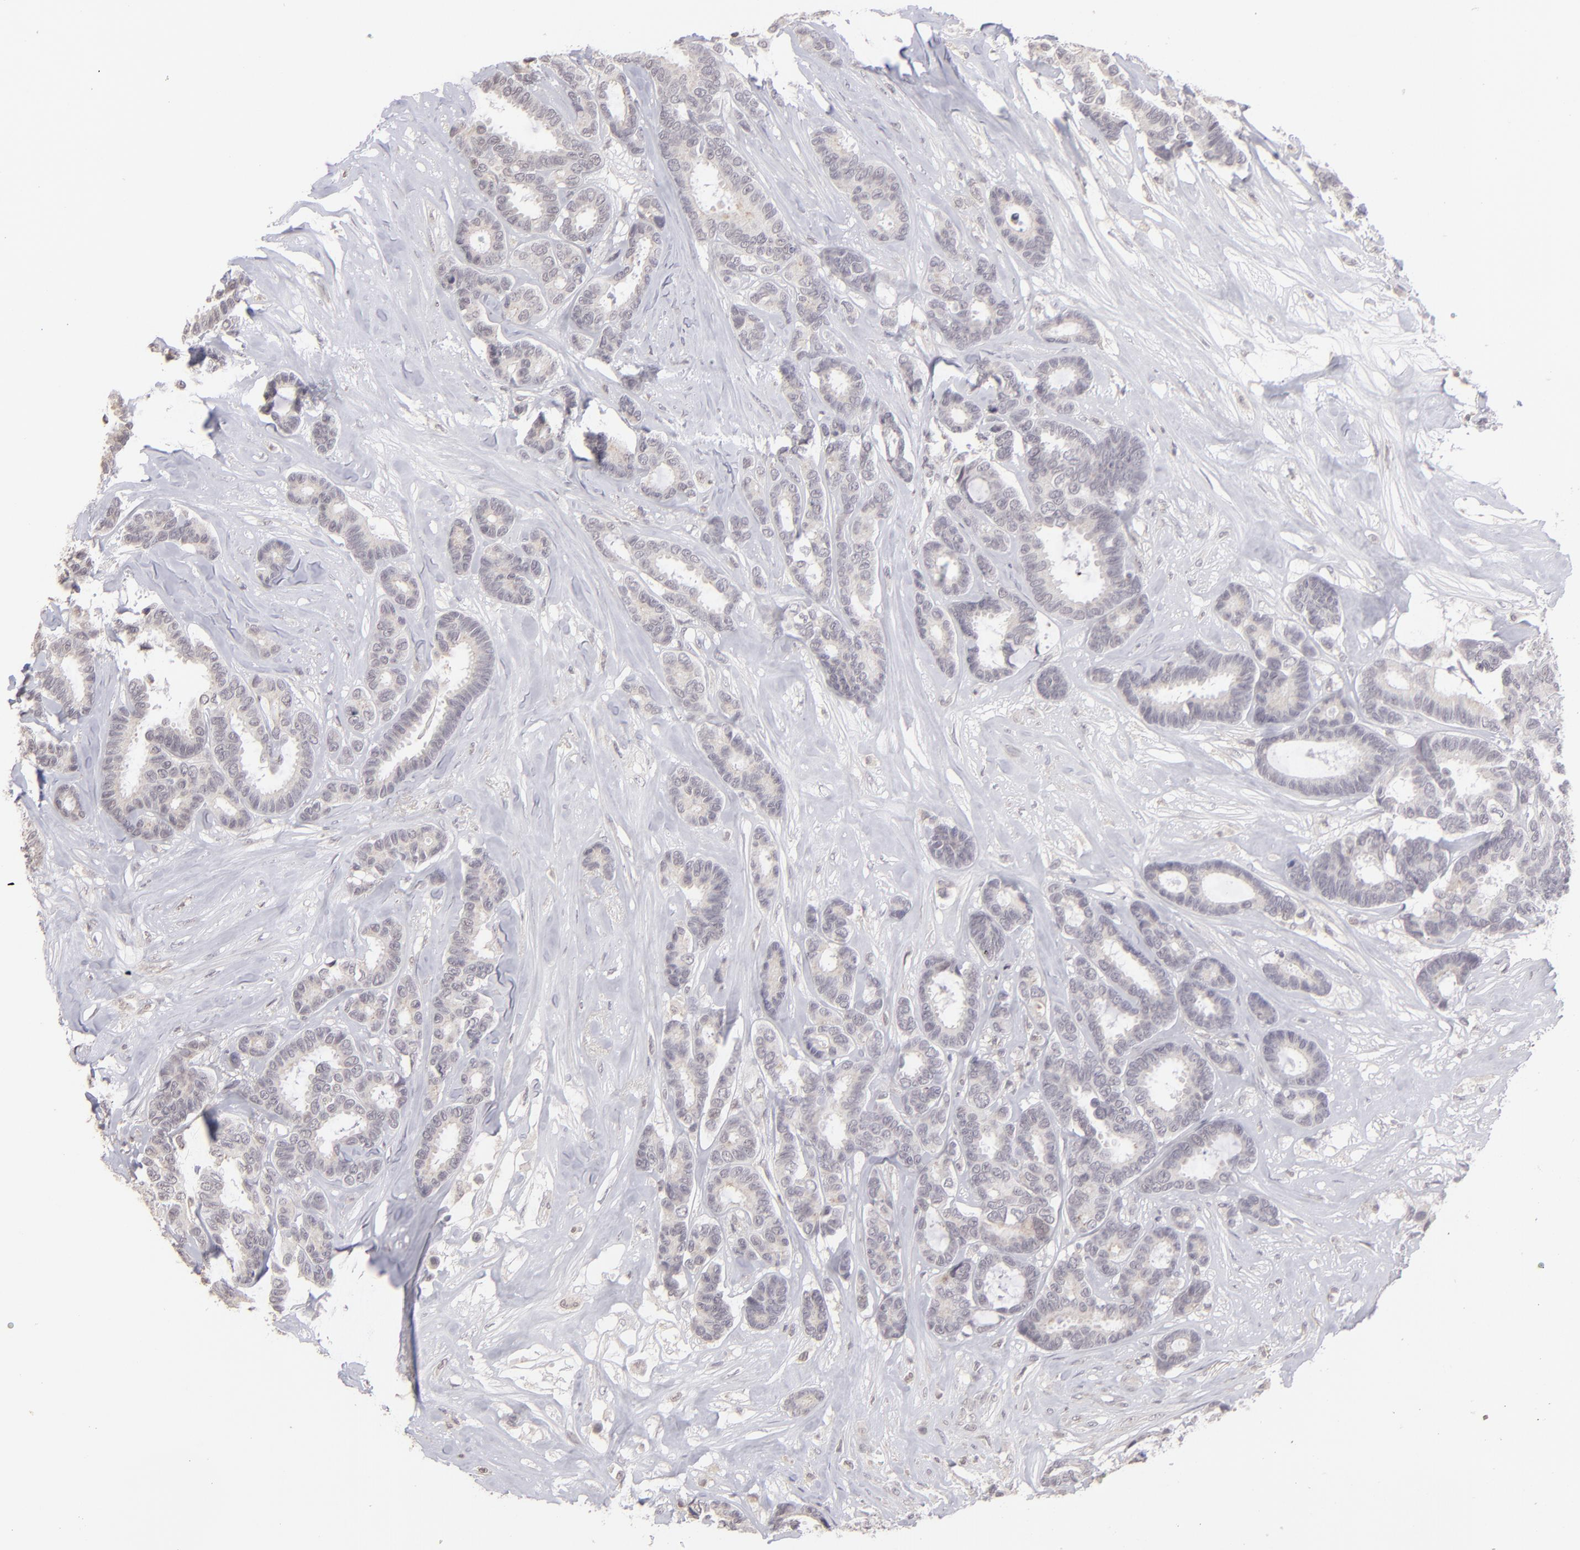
{"staining": {"intensity": "negative", "quantity": "none", "location": "none"}, "tissue": "breast cancer", "cell_type": "Tumor cells", "image_type": "cancer", "snomed": [{"axis": "morphology", "description": "Duct carcinoma"}, {"axis": "topography", "description": "Breast"}], "caption": "Immunohistochemistry (IHC) of human intraductal carcinoma (breast) demonstrates no positivity in tumor cells.", "gene": "CLDN2", "patient": {"sex": "female", "age": 87}}